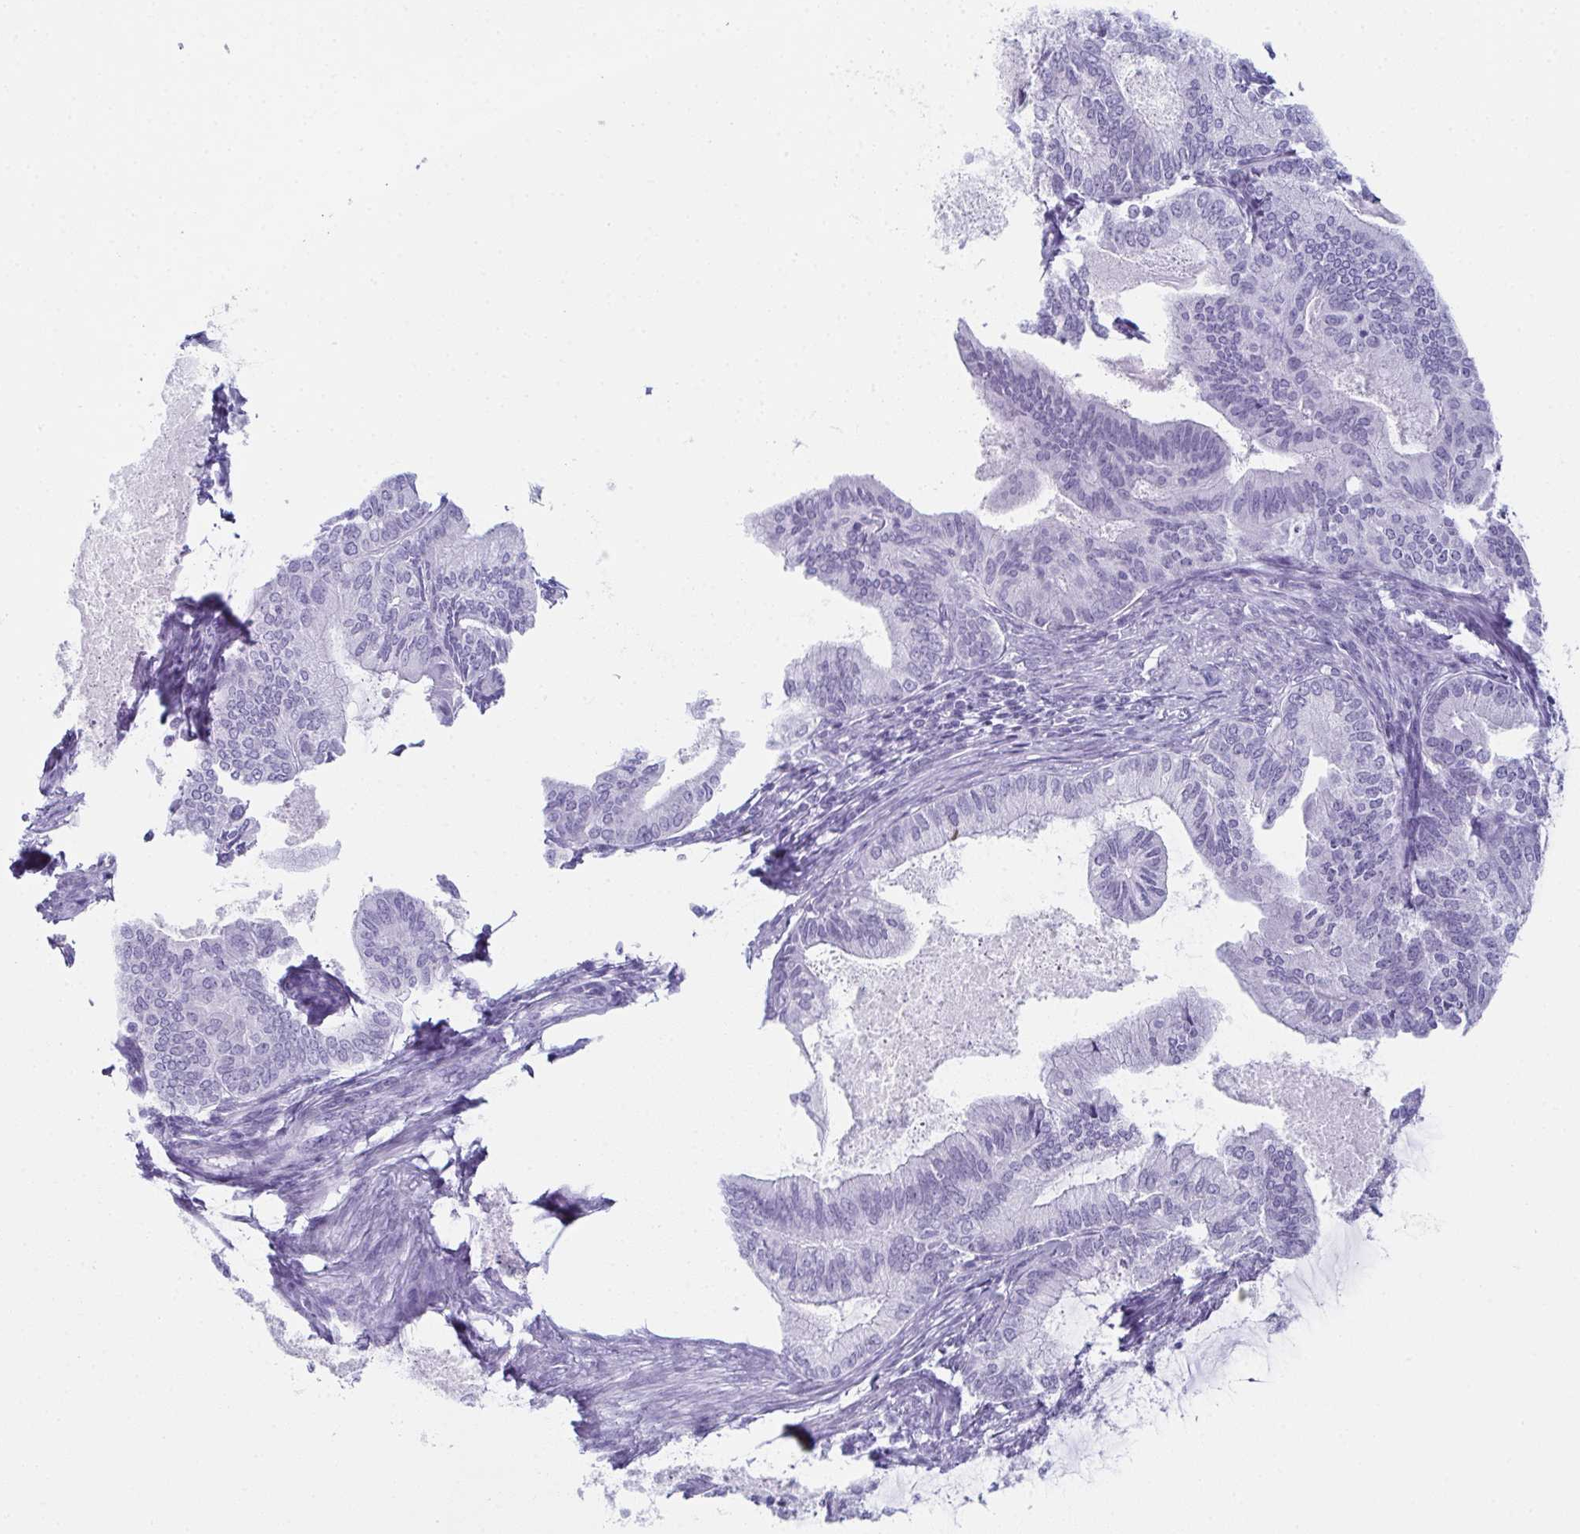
{"staining": {"intensity": "negative", "quantity": "none", "location": "none"}, "tissue": "endometrial cancer", "cell_type": "Tumor cells", "image_type": "cancer", "snomed": [{"axis": "morphology", "description": "Adenocarcinoma, NOS"}, {"axis": "topography", "description": "Endometrium"}], "caption": "A photomicrograph of human endometrial cancer (adenocarcinoma) is negative for staining in tumor cells.", "gene": "ENKUR", "patient": {"sex": "female", "age": 86}}